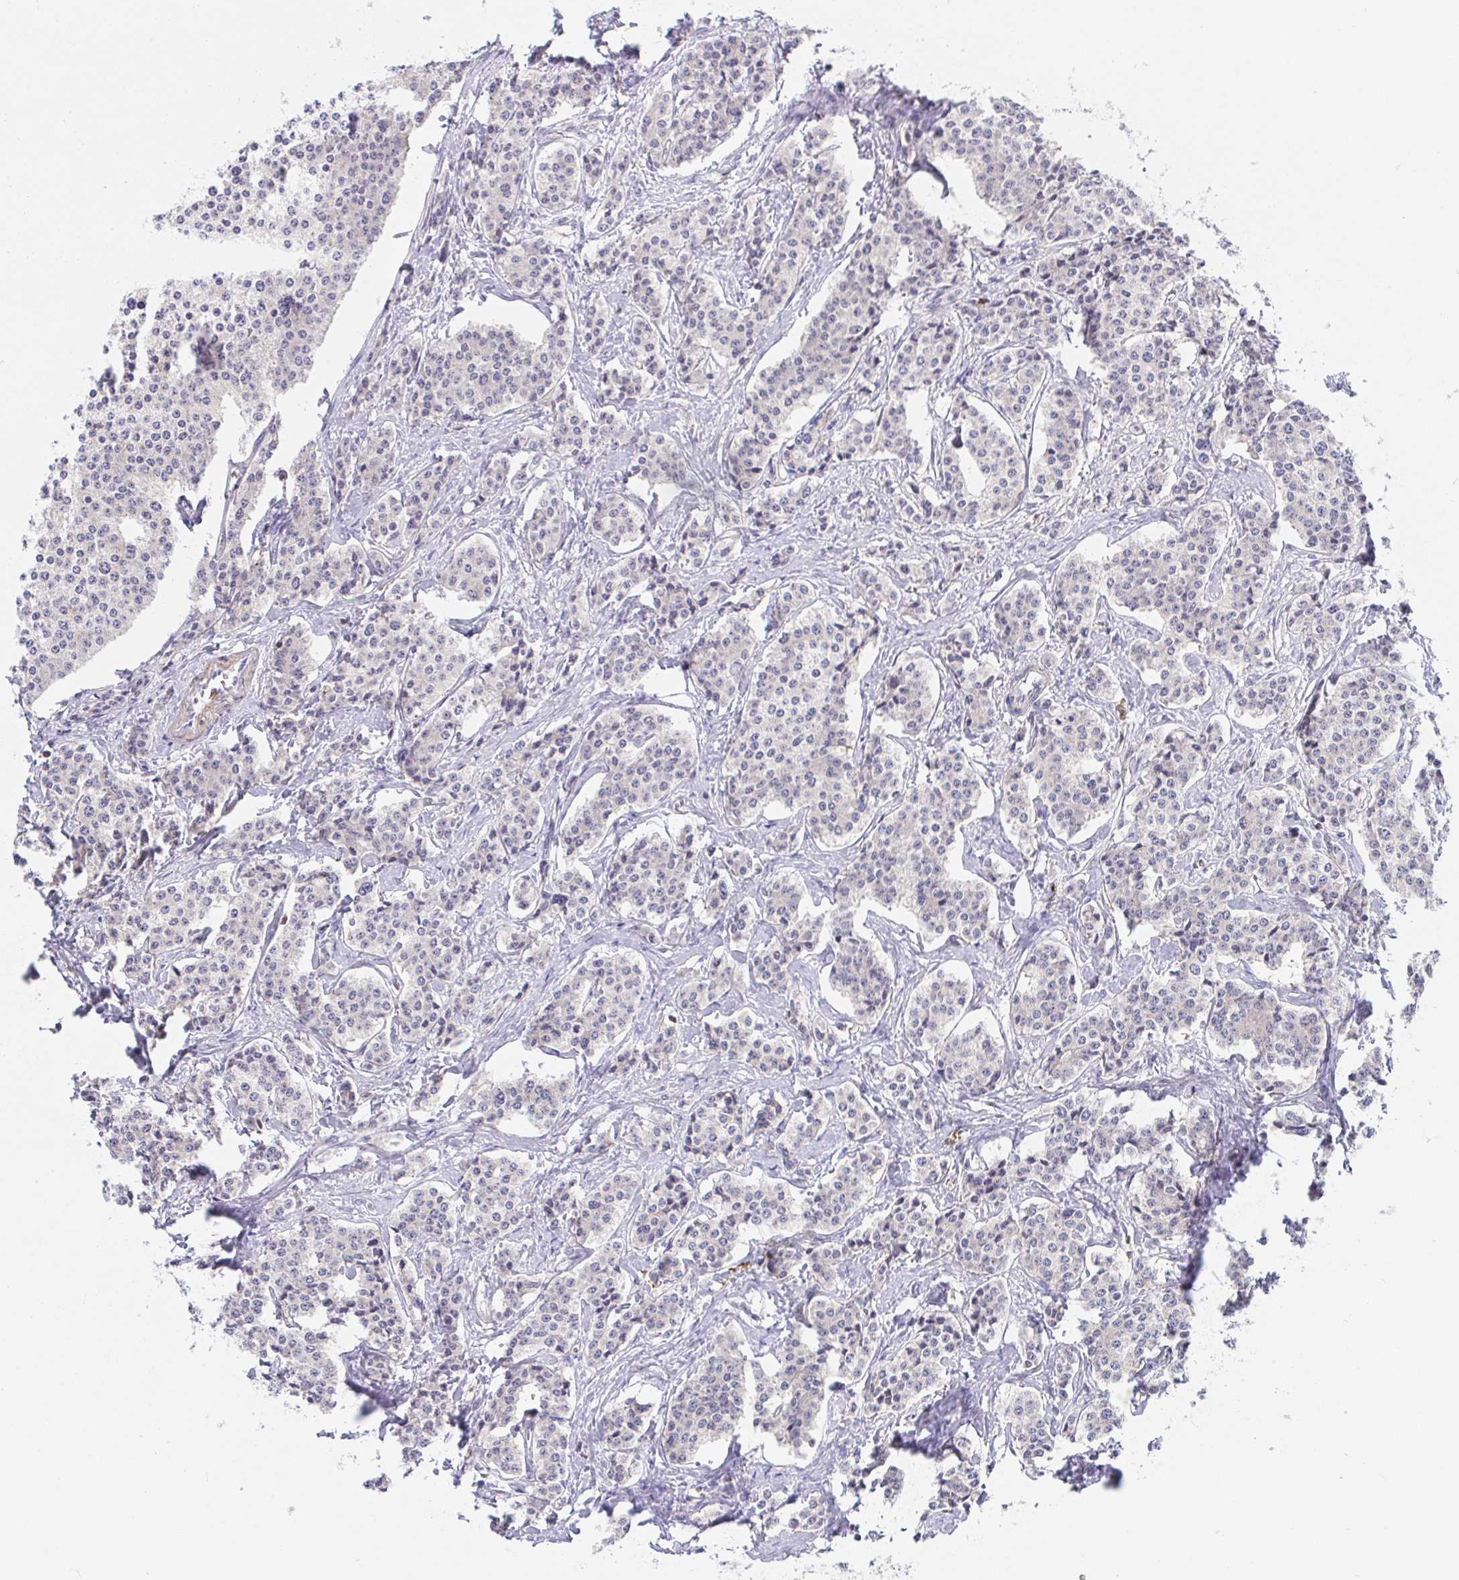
{"staining": {"intensity": "negative", "quantity": "none", "location": "none"}, "tissue": "carcinoid", "cell_type": "Tumor cells", "image_type": "cancer", "snomed": [{"axis": "morphology", "description": "Carcinoid, malignant, NOS"}, {"axis": "topography", "description": "Small intestine"}], "caption": "A micrograph of carcinoid stained for a protein displays no brown staining in tumor cells.", "gene": "FRMD3", "patient": {"sex": "female", "age": 64}}